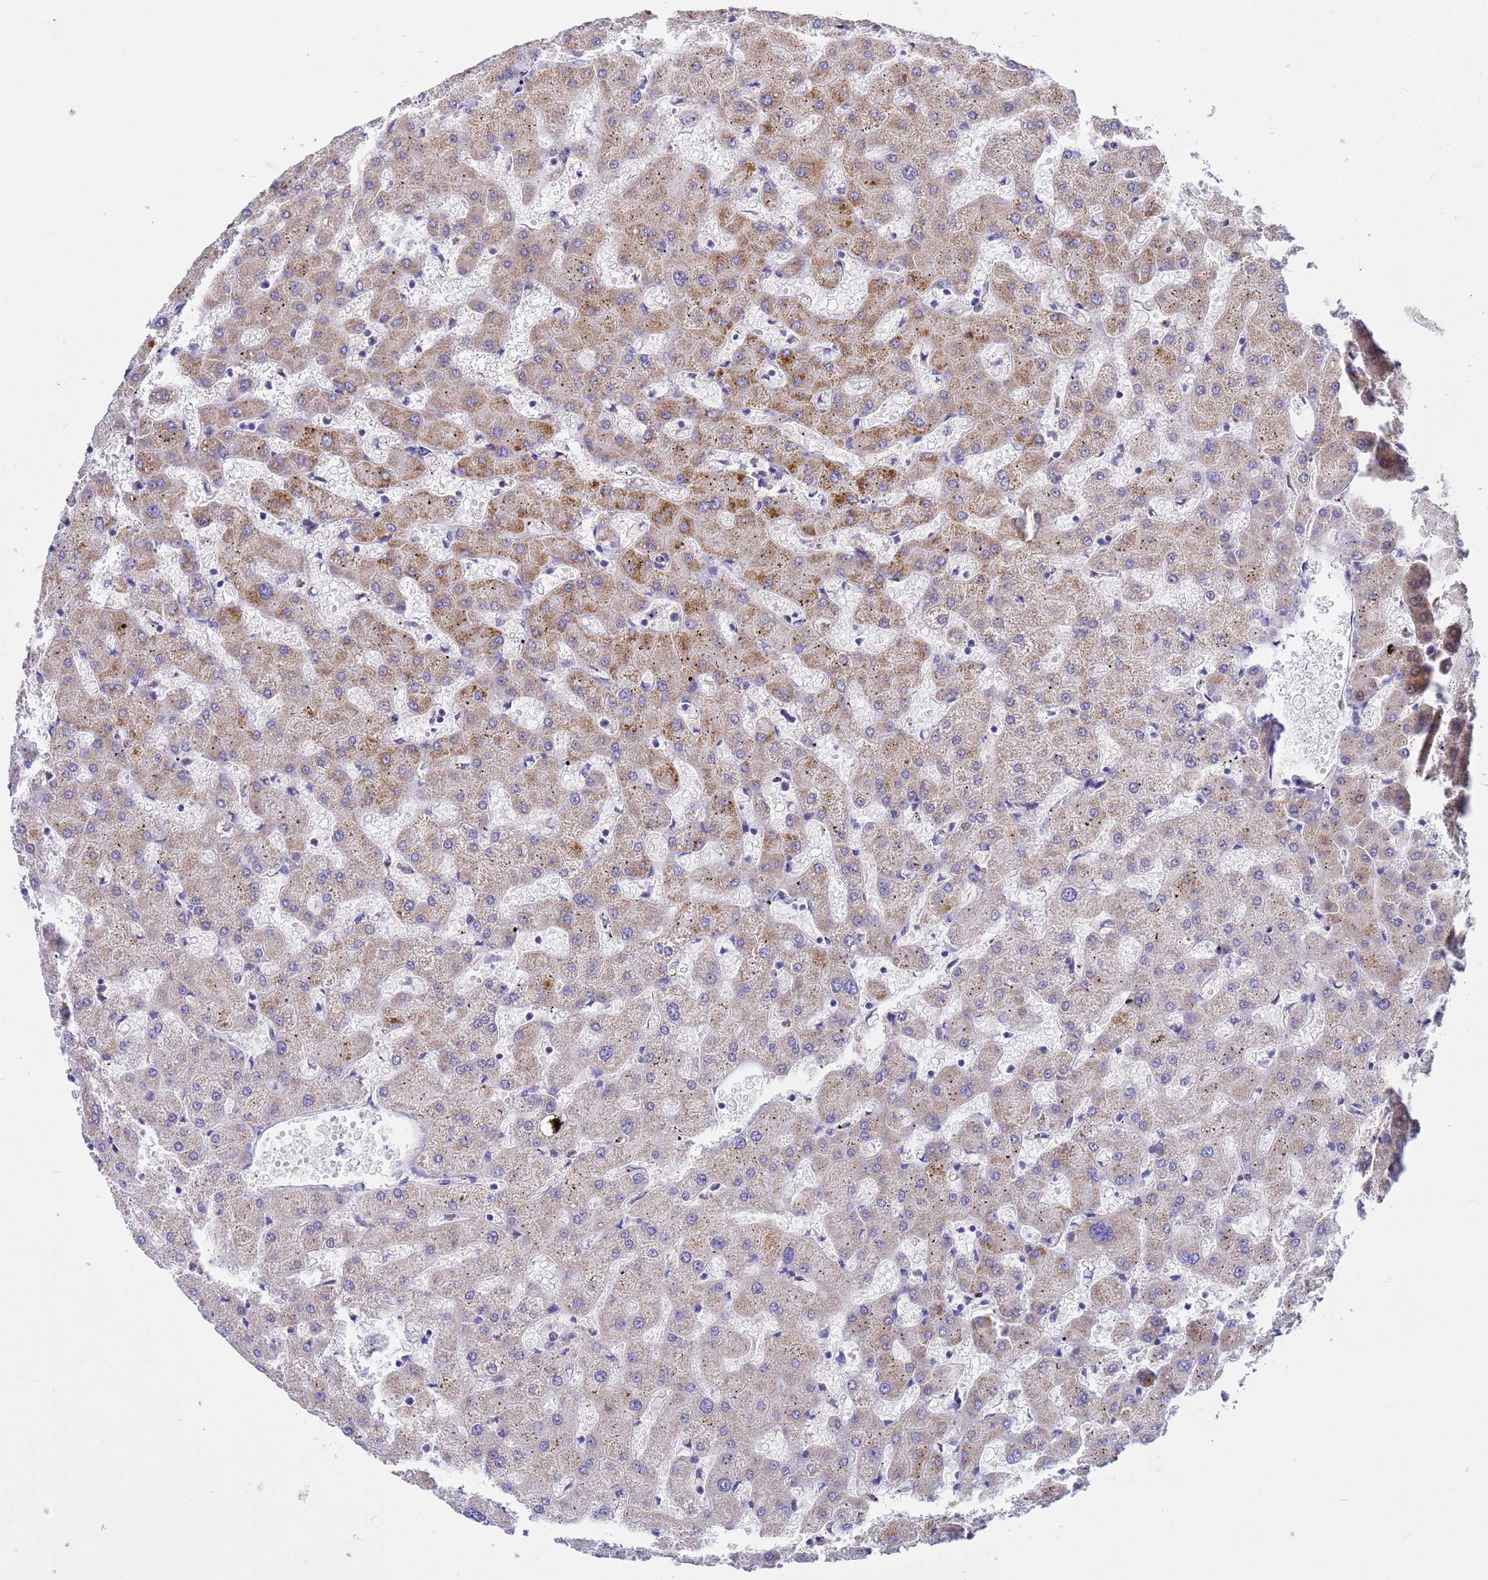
{"staining": {"intensity": "moderate", "quantity": ">75%", "location": "nuclear"}, "tissue": "liver", "cell_type": "Cholangiocytes", "image_type": "normal", "snomed": [{"axis": "morphology", "description": "Normal tissue, NOS"}, {"axis": "topography", "description": "Liver"}], "caption": "High-power microscopy captured an immunohistochemistry (IHC) micrograph of normal liver, revealing moderate nuclear expression in about >75% of cholangiocytes.", "gene": "TUBGCP3", "patient": {"sex": "female", "age": 63}}